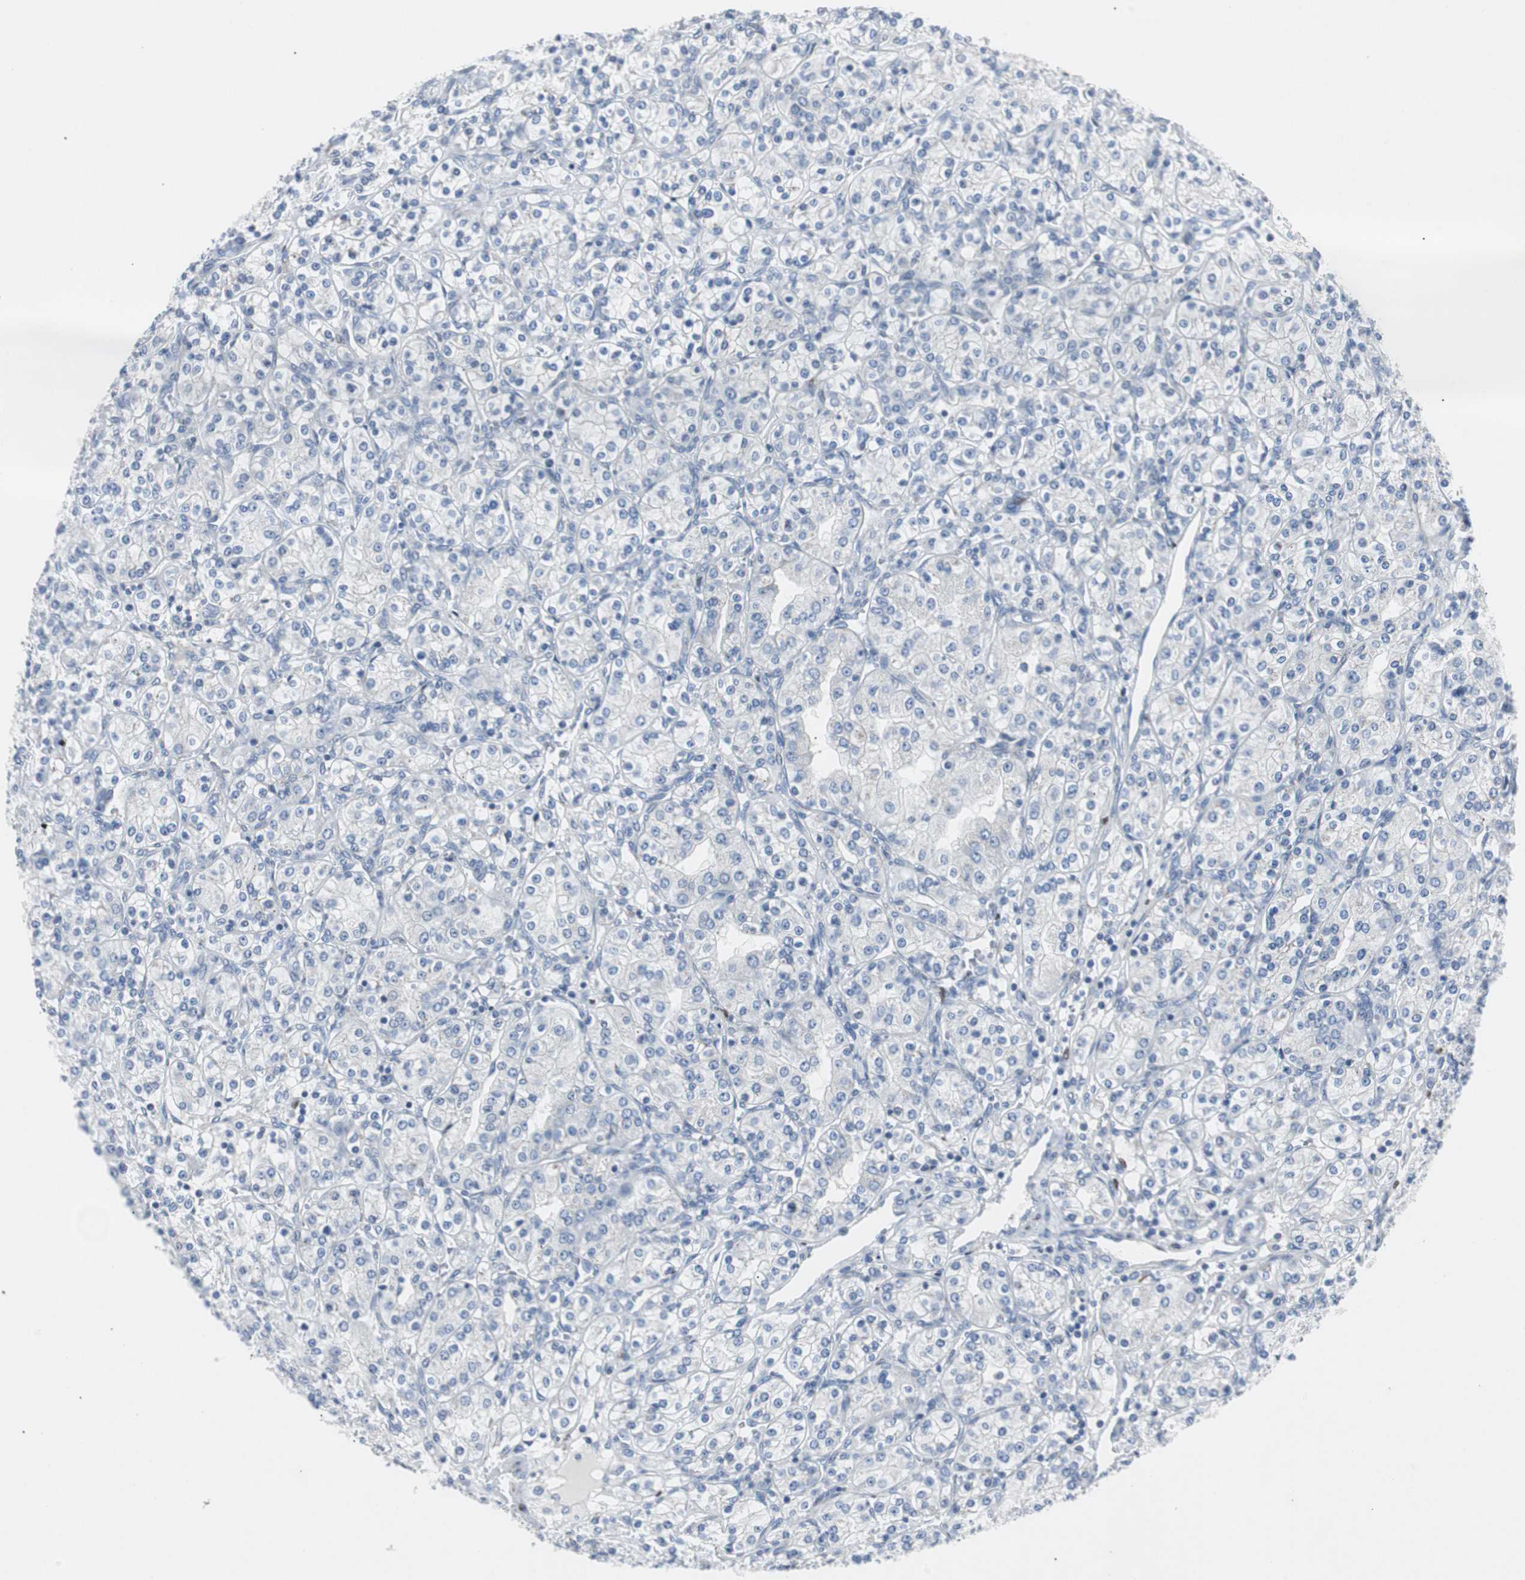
{"staining": {"intensity": "negative", "quantity": "none", "location": "none"}, "tissue": "renal cancer", "cell_type": "Tumor cells", "image_type": "cancer", "snomed": [{"axis": "morphology", "description": "Adenocarcinoma, NOS"}, {"axis": "topography", "description": "Kidney"}], "caption": "A histopathology image of human adenocarcinoma (renal) is negative for staining in tumor cells.", "gene": "BBC3", "patient": {"sex": "male", "age": 77}}